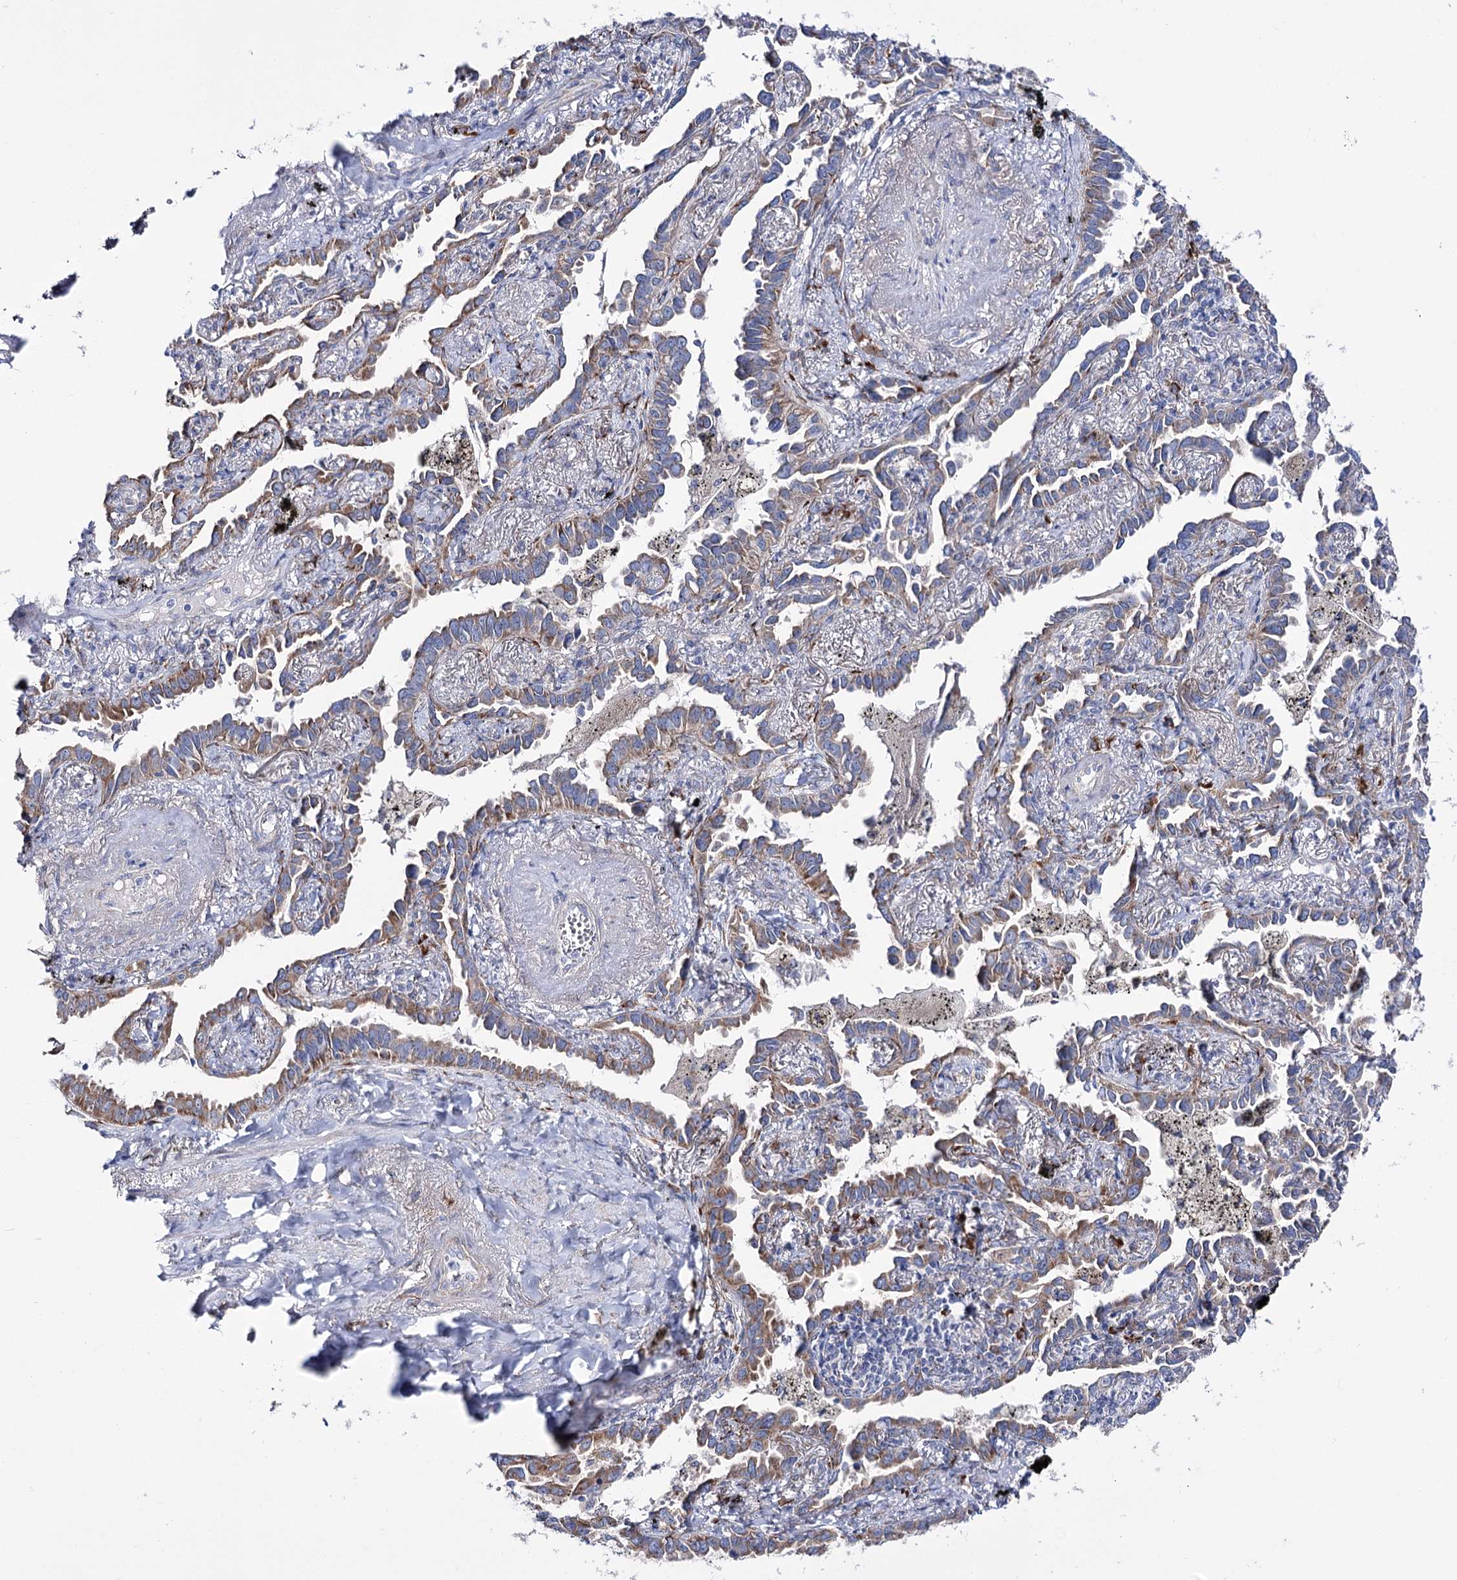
{"staining": {"intensity": "moderate", "quantity": ">75%", "location": "cytoplasmic/membranous"}, "tissue": "lung cancer", "cell_type": "Tumor cells", "image_type": "cancer", "snomed": [{"axis": "morphology", "description": "Adenocarcinoma, NOS"}, {"axis": "topography", "description": "Lung"}], "caption": "Protein expression analysis of human lung adenocarcinoma reveals moderate cytoplasmic/membranous positivity in about >75% of tumor cells.", "gene": "METTL5", "patient": {"sex": "male", "age": 67}}